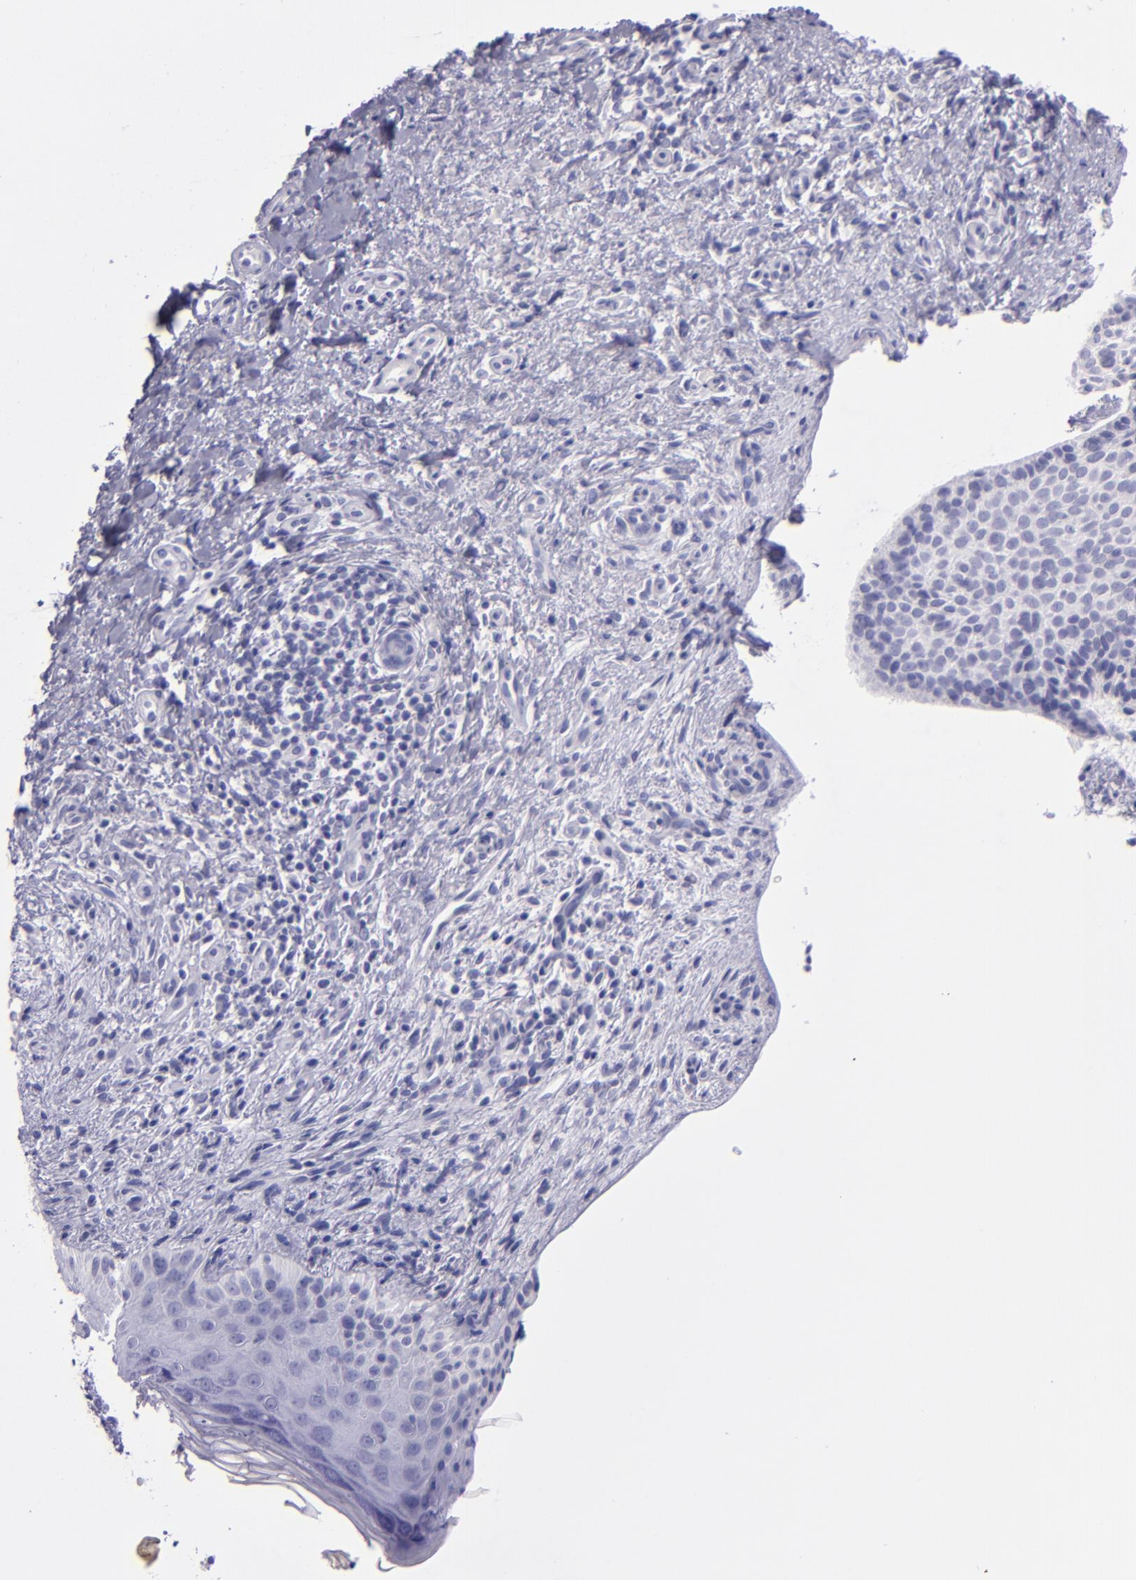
{"staining": {"intensity": "negative", "quantity": "none", "location": "none"}, "tissue": "skin cancer", "cell_type": "Tumor cells", "image_type": "cancer", "snomed": [{"axis": "morphology", "description": "Basal cell carcinoma"}, {"axis": "topography", "description": "Skin"}], "caption": "Immunohistochemical staining of human skin cancer demonstrates no significant staining in tumor cells. The staining is performed using DAB (3,3'-diaminobenzidine) brown chromogen with nuclei counter-stained in using hematoxylin.", "gene": "TNNT3", "patient": {"sex": "female", "age": 78}}